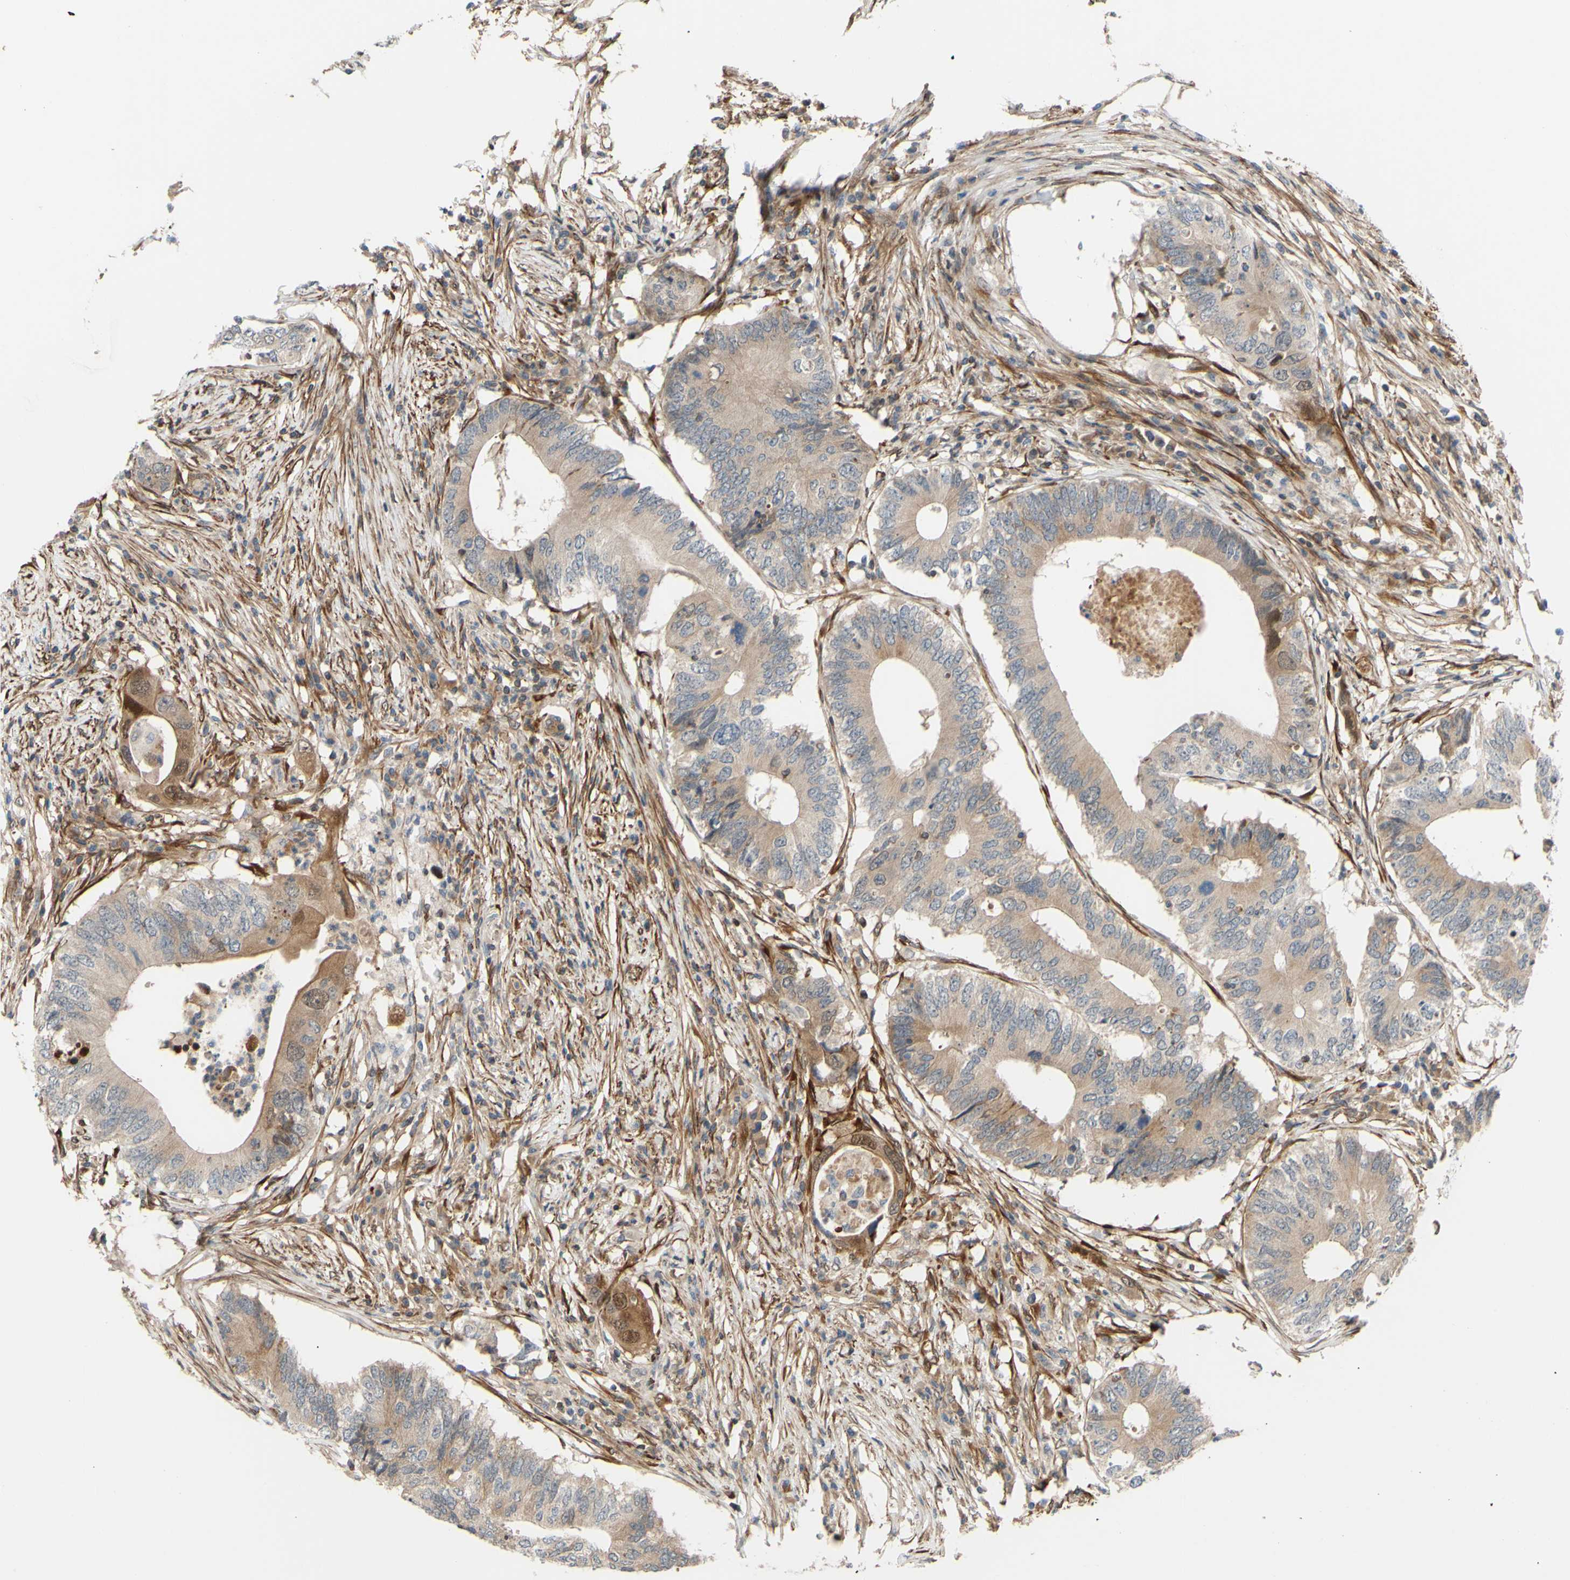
{"staining": {"intensity": "weak", "quantity": ">75%", "location": "cytoplasmic/membranous"}, "tissue": "colorectal cancer", "cell_type": "Tumor cells", "image_type": "cancer", "snomed": [{"axis": "morphology", "description": "Adenocarcinoma, NOS"}, {"axis": "topography", "description": "Colon"}], "caption": "High-power microscopy captured an immunohistochemistry photomicrograph of colorectal adenocarcinoma, revealing weak cytoplasmic/membranous staining in approximately >75% of tumor cells. The staining was performed using DAB (3,3'-diaminobenzidine) to visualize the protein expression in brown, while the nuclei were stained in blue with hematoxylin (Magnification: 20x).", "gene": "PRAF2", "patient": {"sex": "male", "age": 71}}